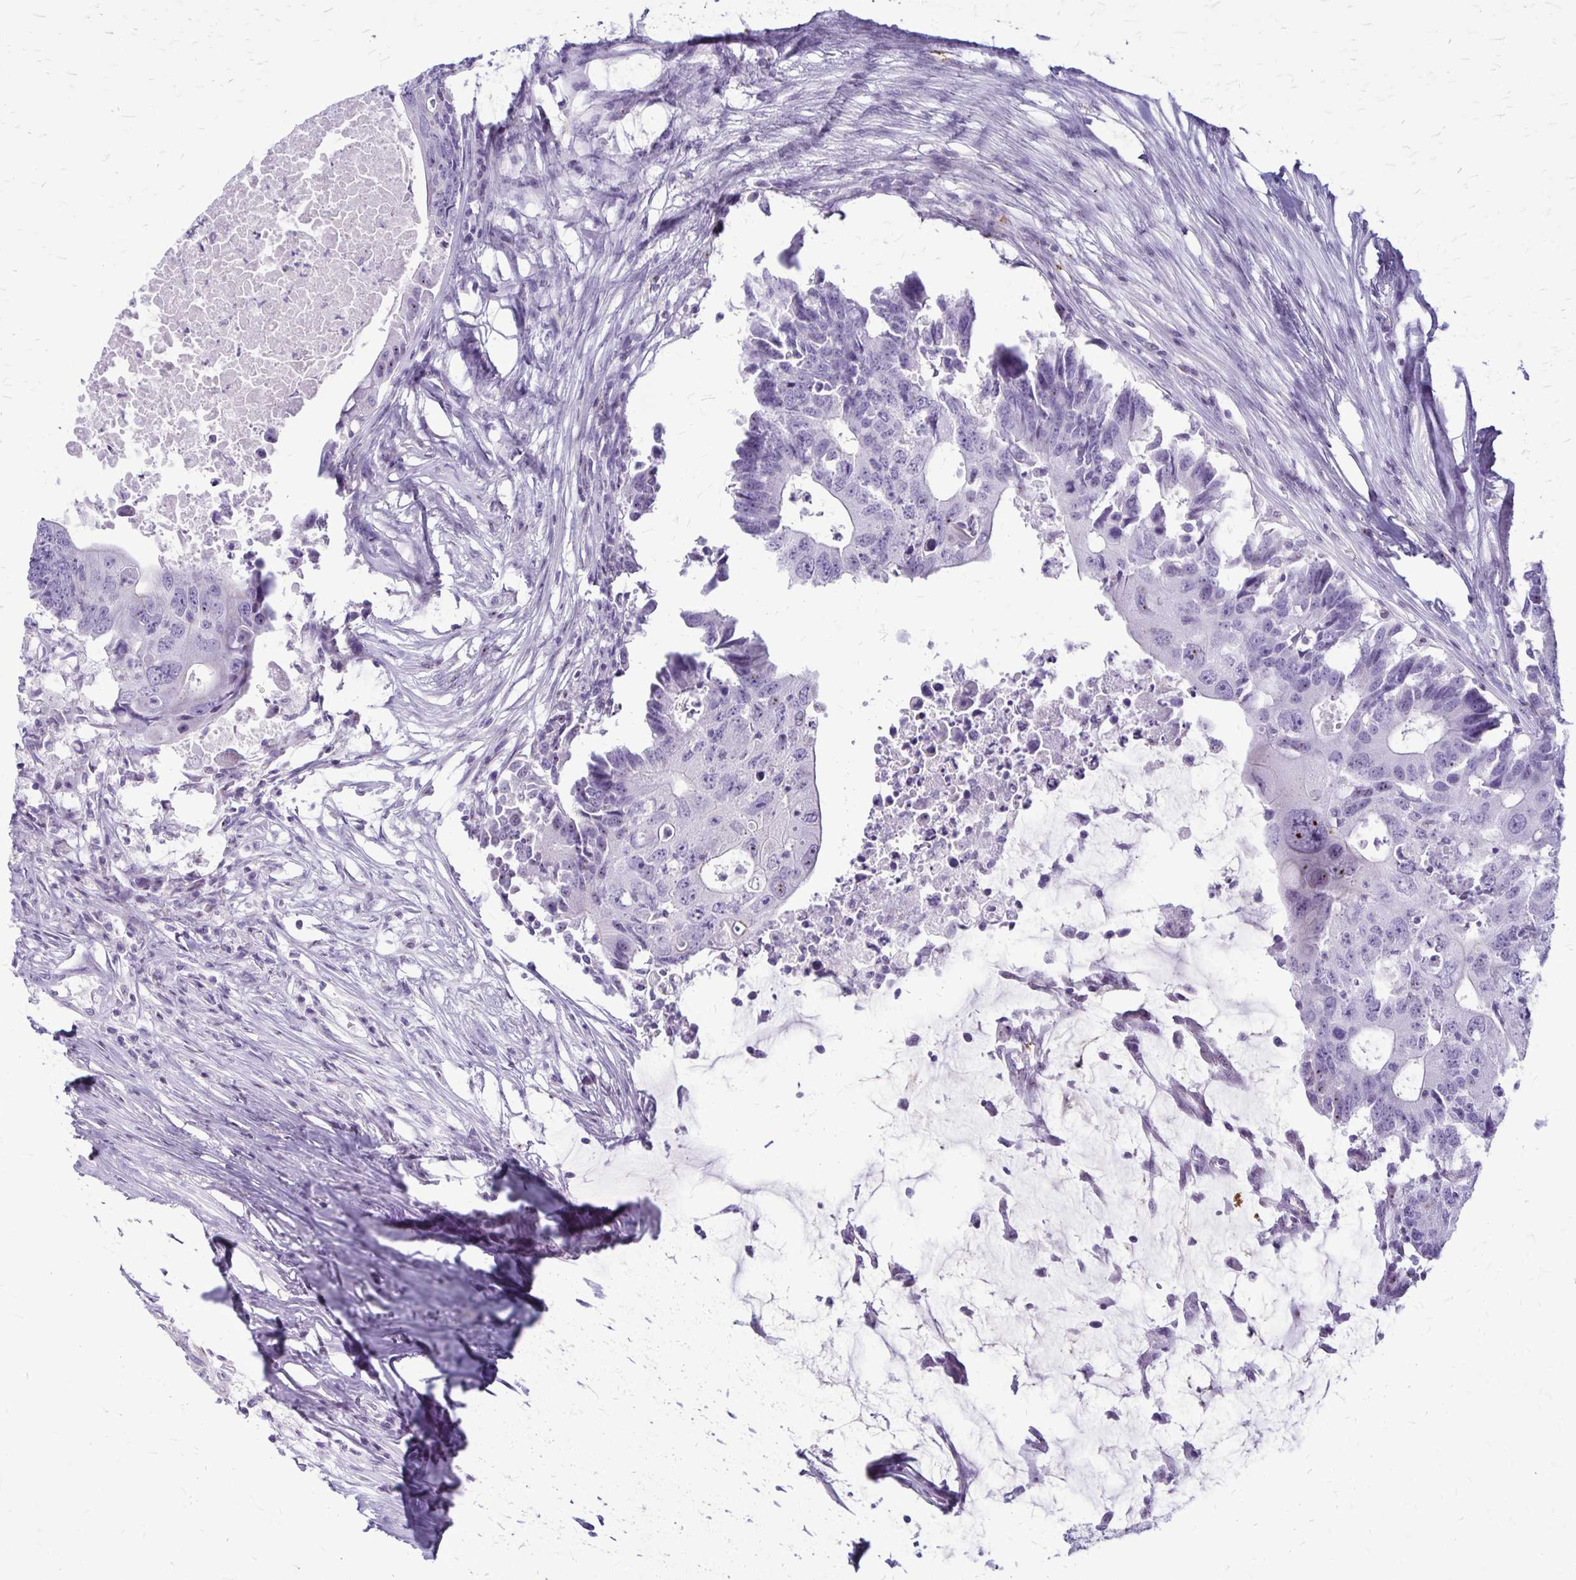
{"staining": {"intensity": "negative", "quantity": "none", "location": "none"}, "tissue": "colorectal cancer", "cell_type": "Tumor cells", "image_type": "cancer", "snomed": [{"axis": "morphology", "description": "Adenocarcinoma, NOS"}, {"axis": "topography", "description": "Colon"}], "caption": "Photomicrograph shows no protein staining in tumor cells of adenocarcinoma (colorectal) tissue. The staining is performed using DAB (3,3'-diaminobenzidine) brown chromogen with nuclei counter-stained in using hematoxylin.", "gene": "GP9", "patient": {"sex": "male", "age": 71}}